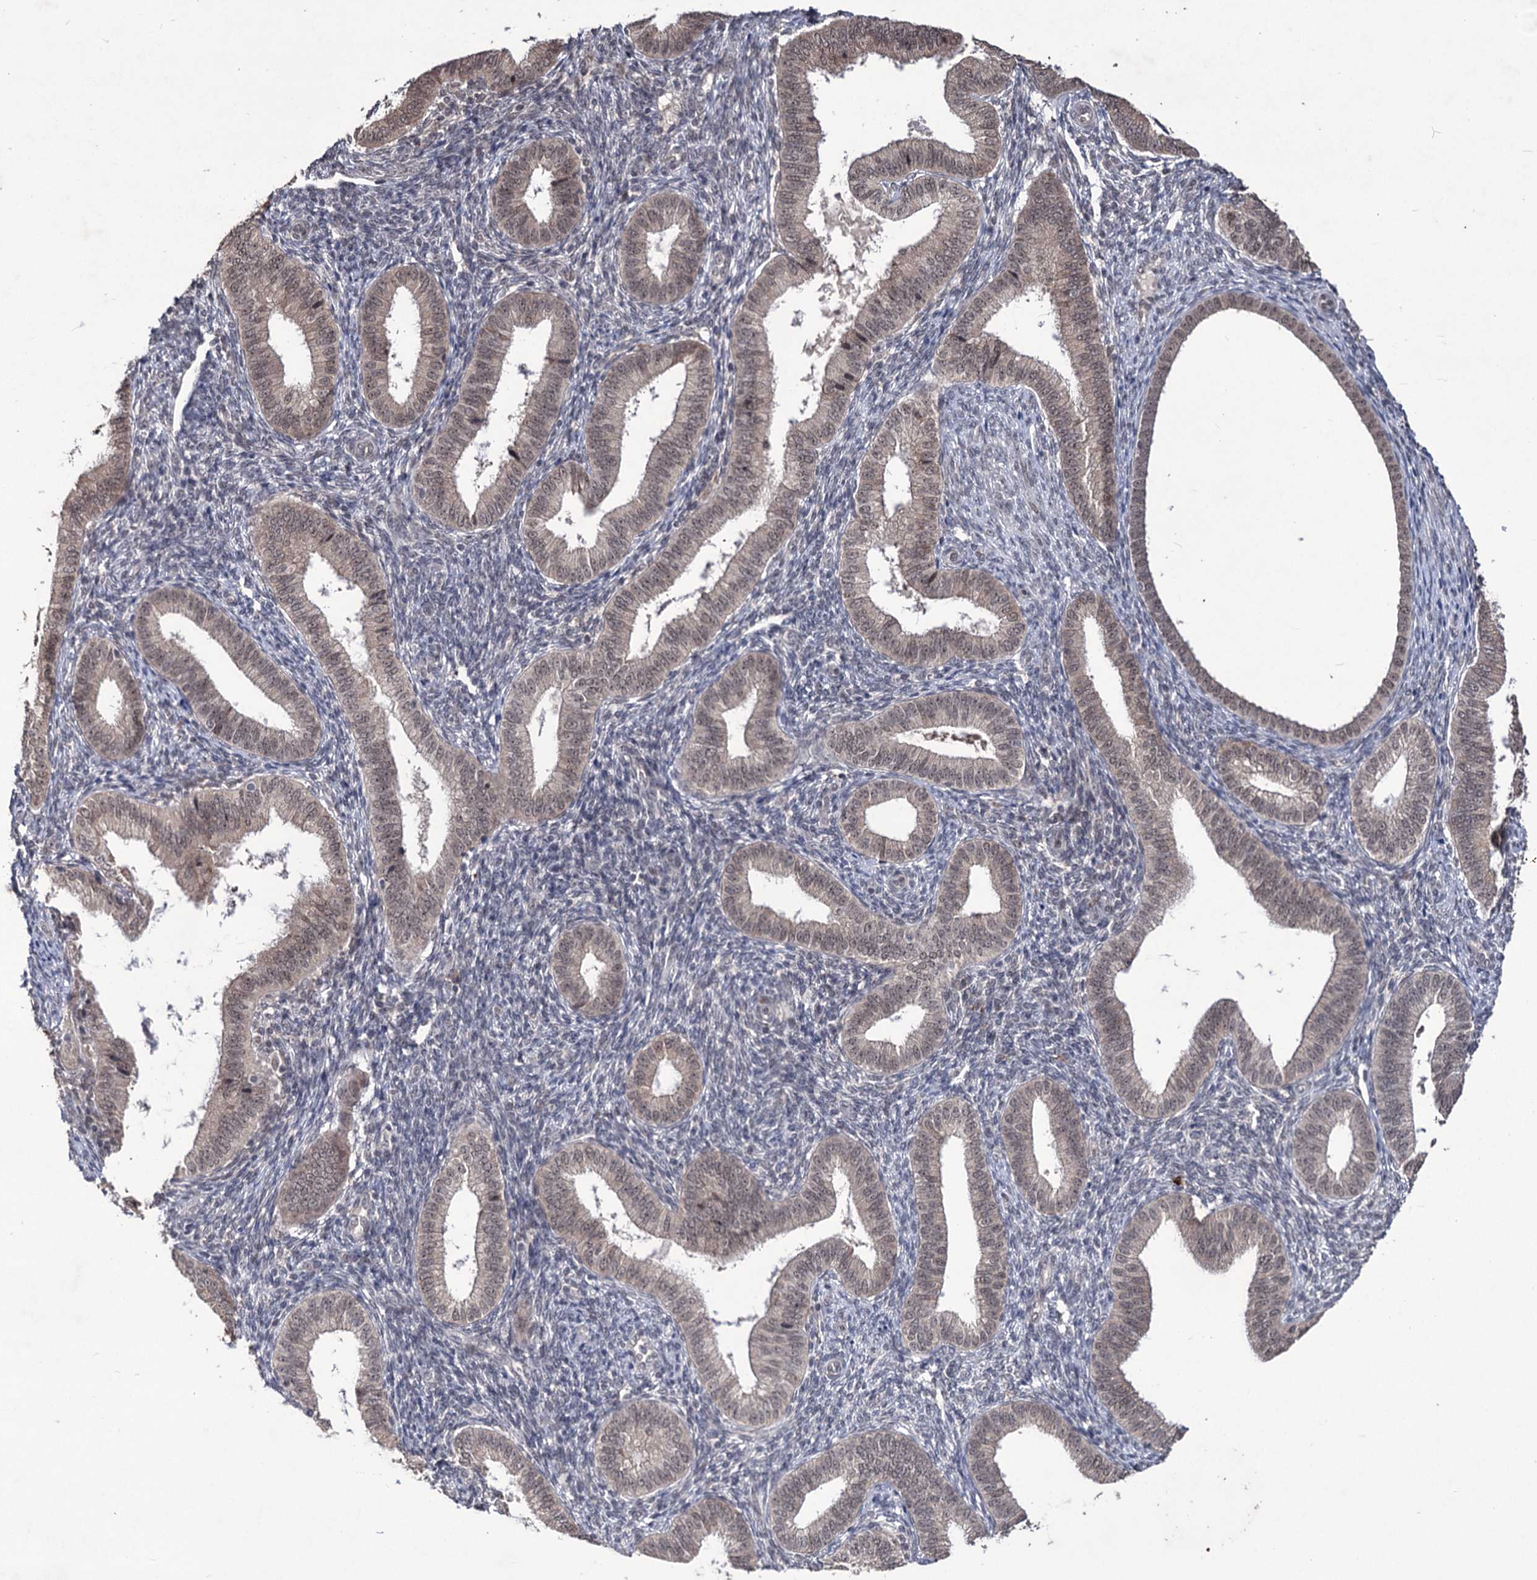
{"staining": {"intensity": "negative", "quantity": "none", "location": "none"}, "tissue": "endometrium", "cell_type": "Cells in endometrial stroma", "image_type": "normal", "snomed": [{"axis": "morphology", "description": "Normal tissue, NOS"}, {"axis": "topography", "description": "Endometrium"}], "caption": "Cells in endometrial stroma show no significant protein expression in unremarkable endometrium. (Brightfield microscopy of DAB (3,3'-diaminobenzidine) immunohistochemistry (IHC) at high magnification).", "gene": "VGLL4", "patient": {"sex": "female", "age": 39}}